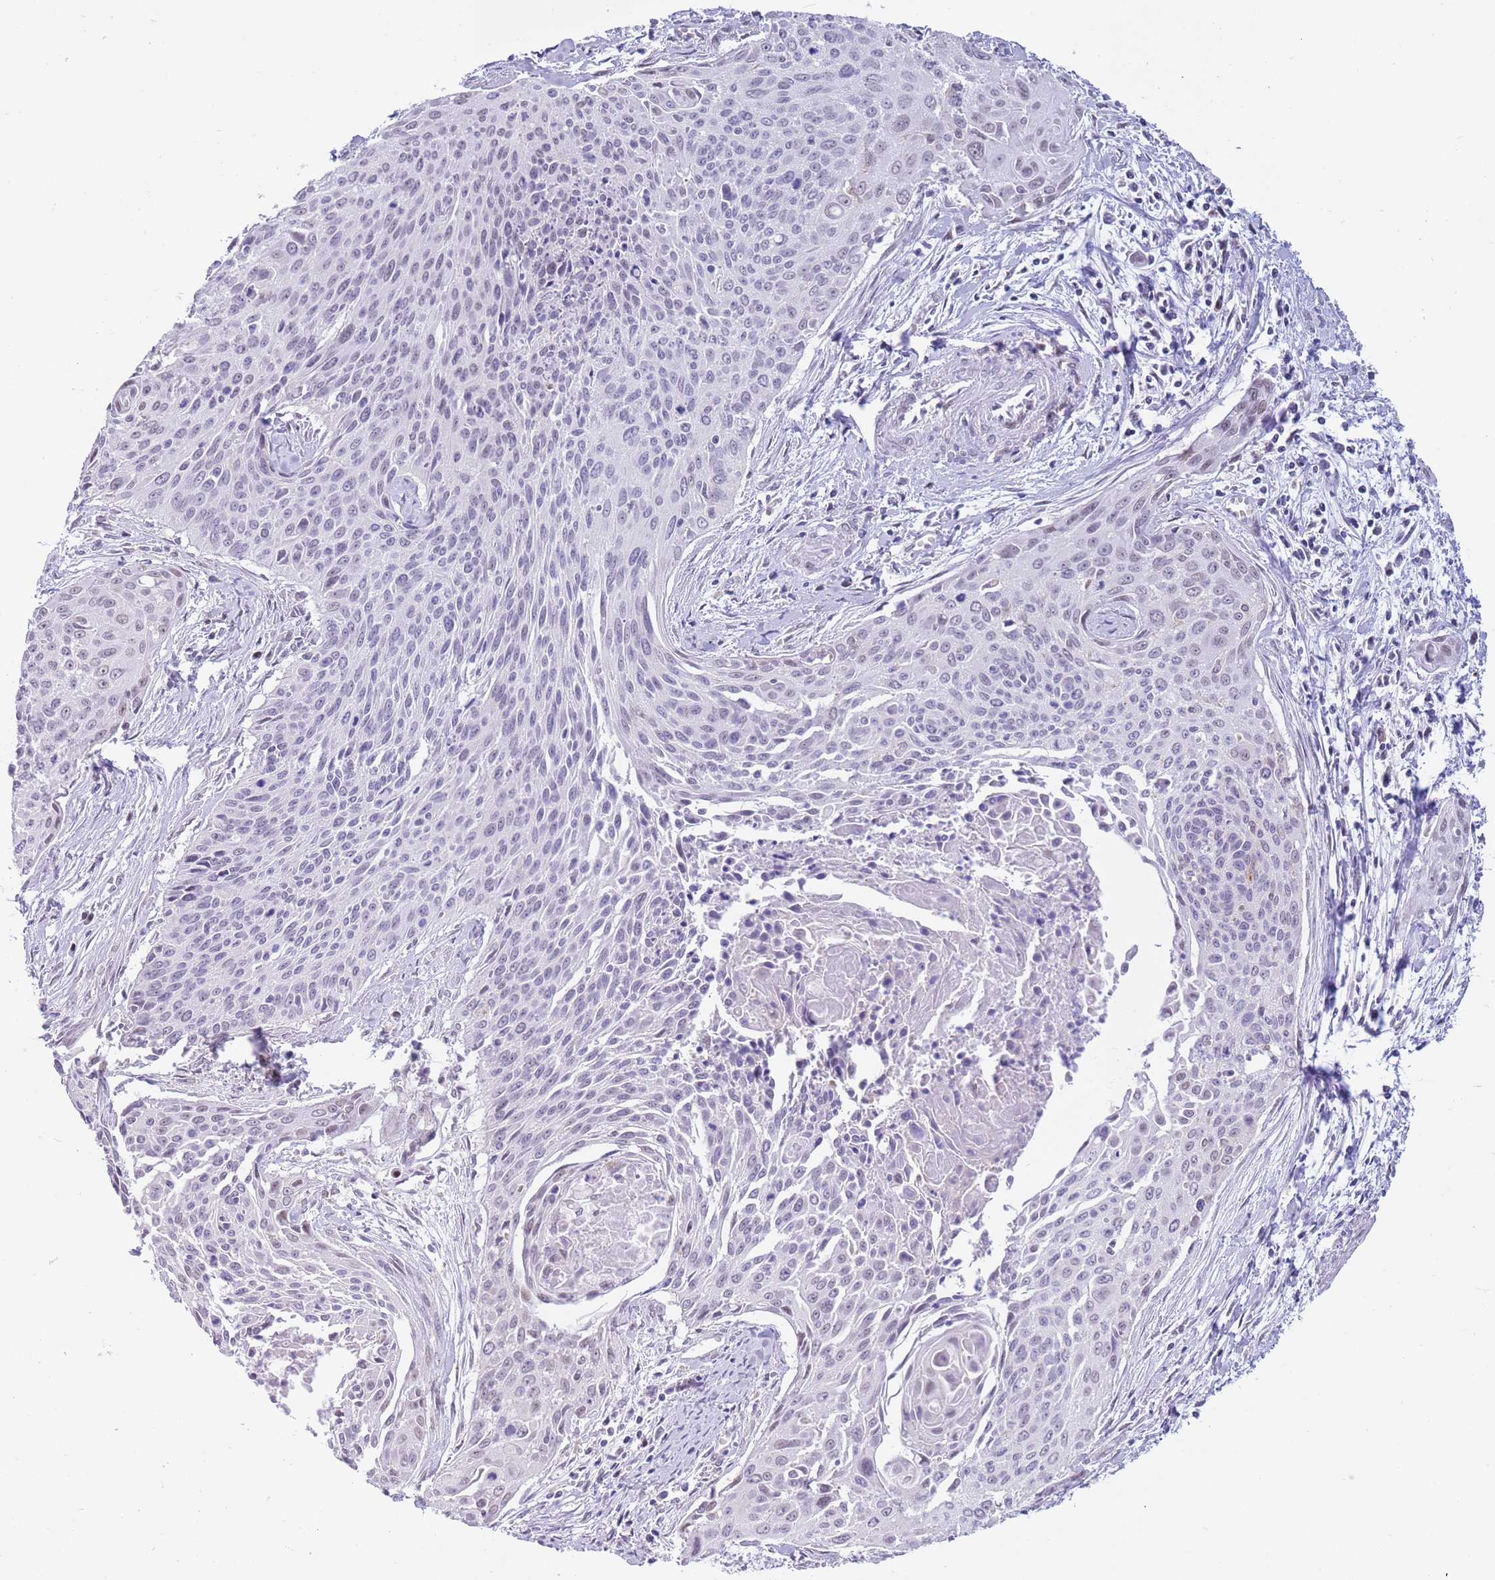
{"staining": {"intensity": "negative", "quantity": "none", "location": "none"}, "tissue": "cervical cancer", "cell_type": "Tumor cells", "image_type": "cancer", "snomed": [{"axis": "morphology", "description": "Squamous cell carcinoma, NOS"}, {"axis": "topography", "description": "Cervix"}], "caption": "The IHC image has no significant expression in tumor cells of cervical cancer (squamous cell carcinoma) tissue.", "gene": "PPP1R17", "patient": {"sex": "female", "age": 55}}